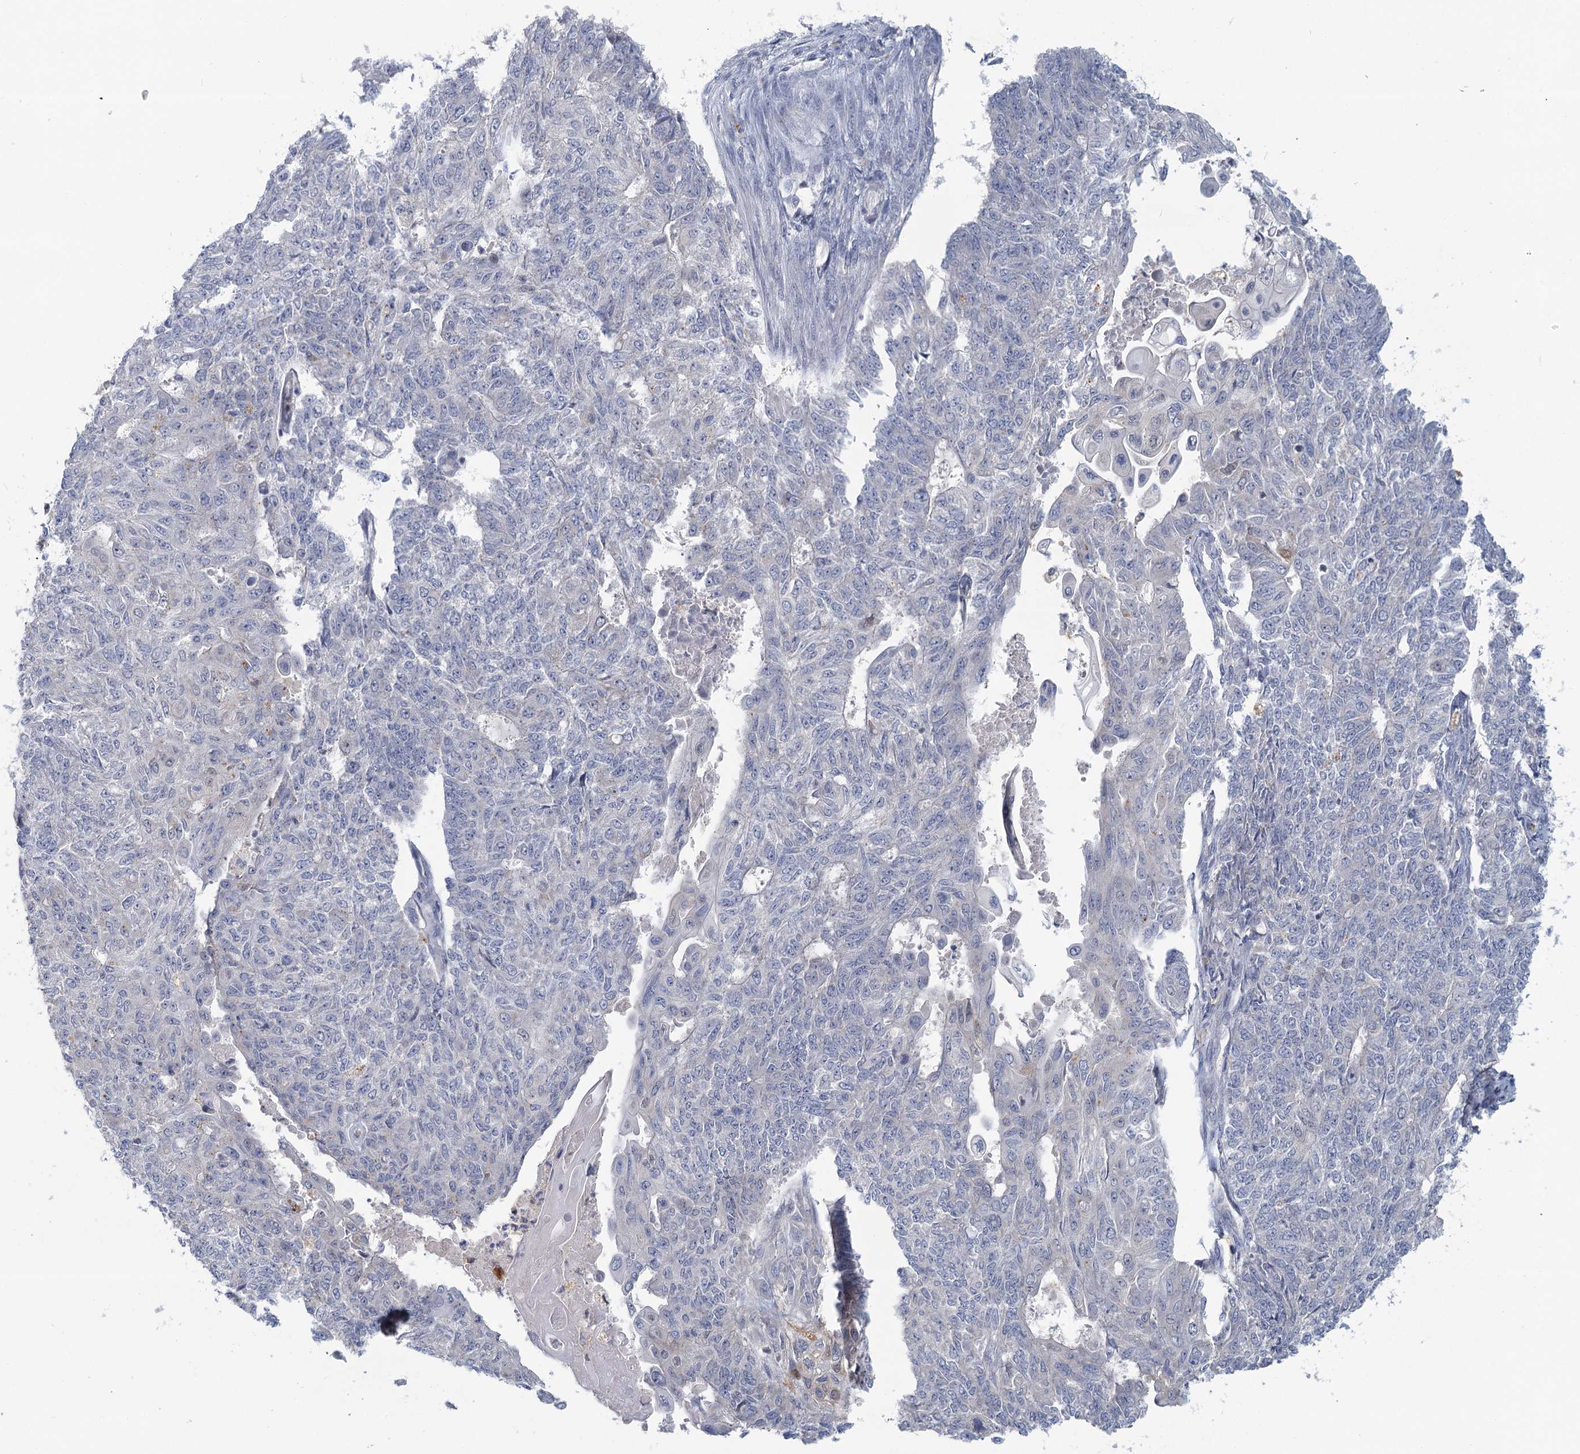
{"staining": {"intensity": "negative", "quantity": "none", "location": "none"}, "tissue": "endometrial cancer", "cell_type": "Tumor cells", "image_type": "cancer", "snomed": [{"axis": "morphology", "description": "Adenocarcinoma, NOS"}, {"axis": "topography", "description": "Endometrium"}], "caption": "The immunohistochemistry (IHC) histopathology image has no significant staining in tumor cells of endometrial cancer tissue. (Brightfield microscopy of DAB (3,3'-diaminobenzidine) immunohistochemistry at high magnification).", "gene": "MYO7B", "patient": {"sex": "female", "age": 32}}